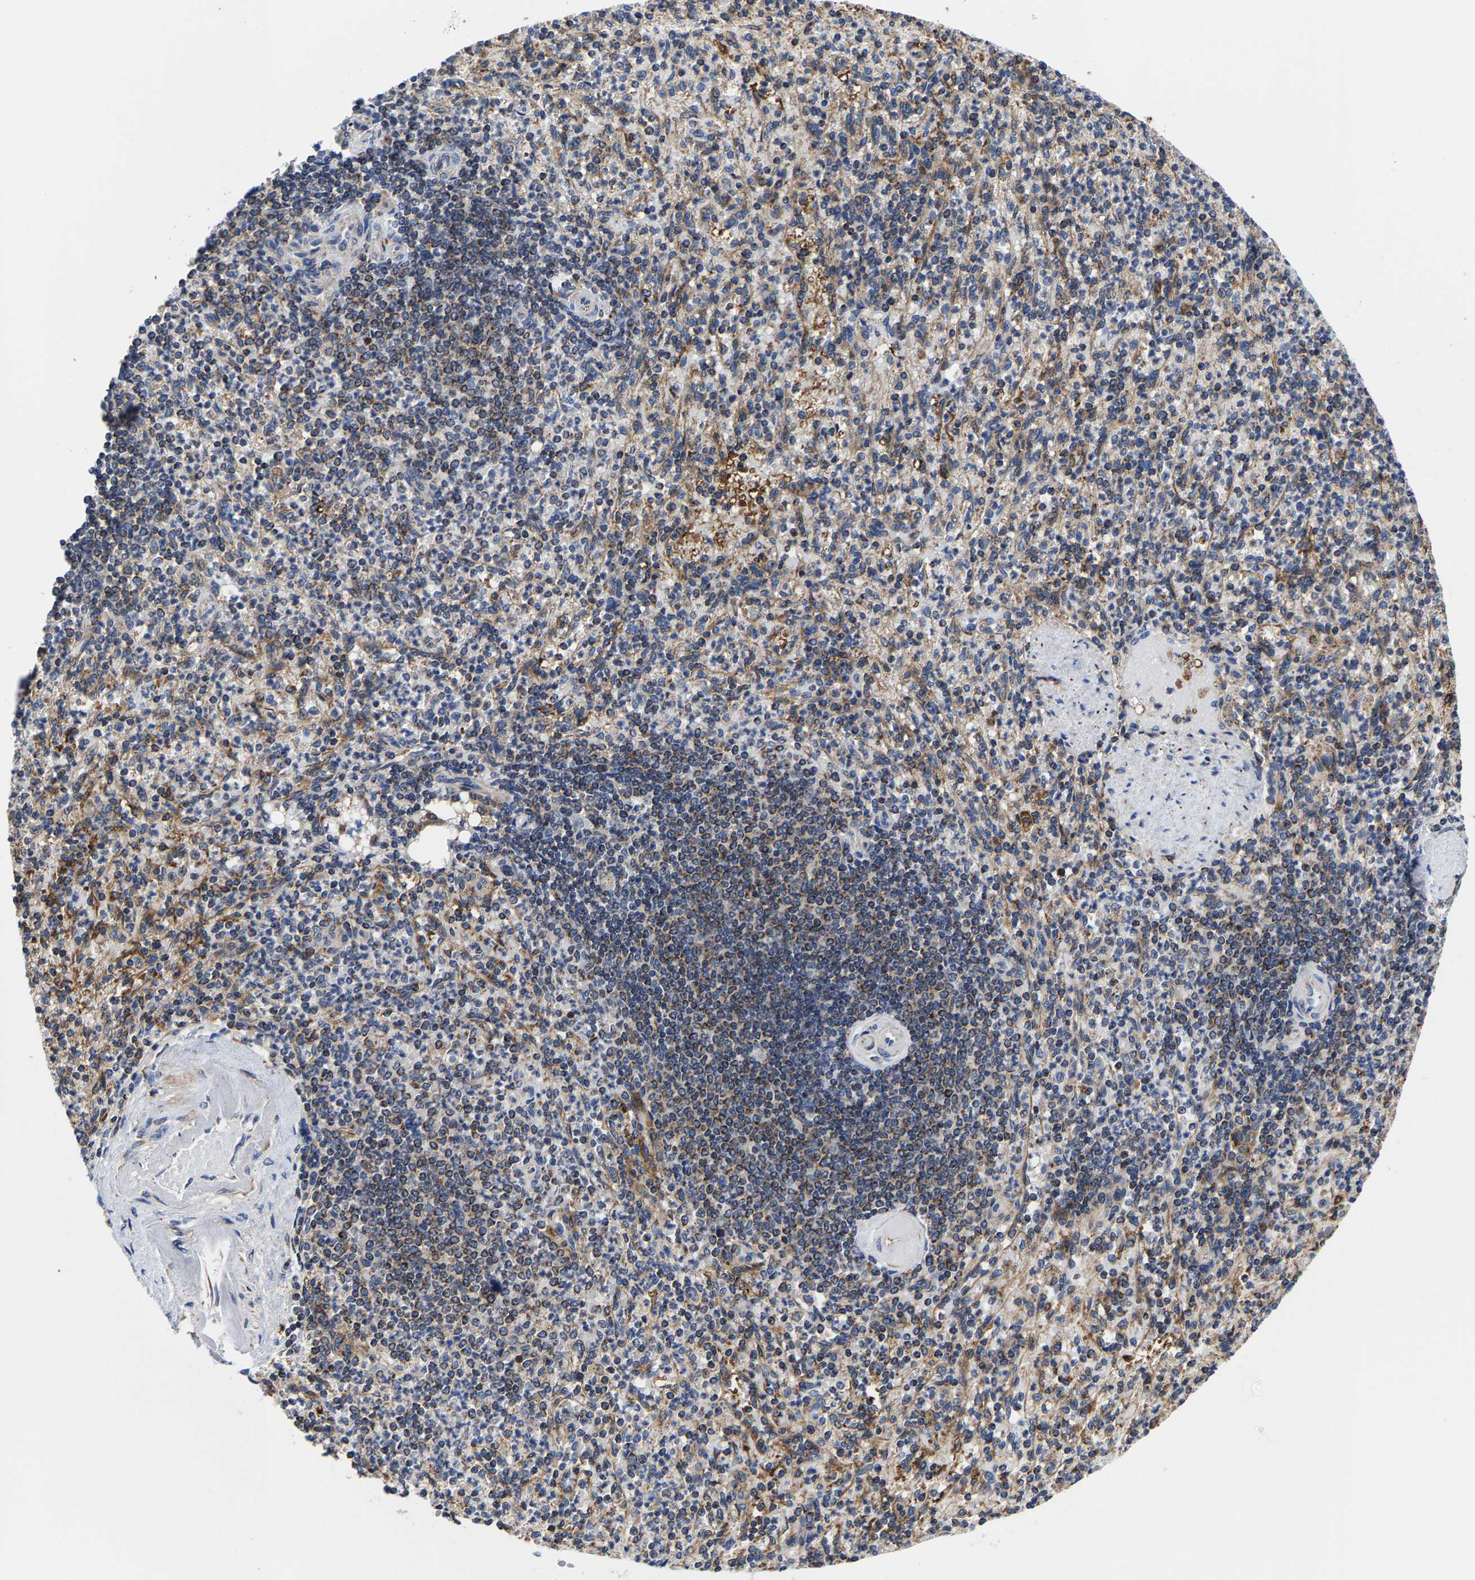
{"staining": {"intensity": "moderate", "quantity": "<25%", "location": "cytoplasmic/membranous,nuclear"}, "tissue": "spleen", "cell_type": "Cells in red pulp", "image_type": "normal", "snomed": [{"axis": "morphology", "description": "Normal tissue, NOS"}, {"axis": "topography", "description": "Spleen"}], "caption": "The image reveals staining of unremarkable spleen, revealing moderate cytoplasmic/membranous,nuclear protein expression (brown color) within cells in red pulp.", "gene": "PFKFB3", "patient": {"sex": "female", "age": 74}}